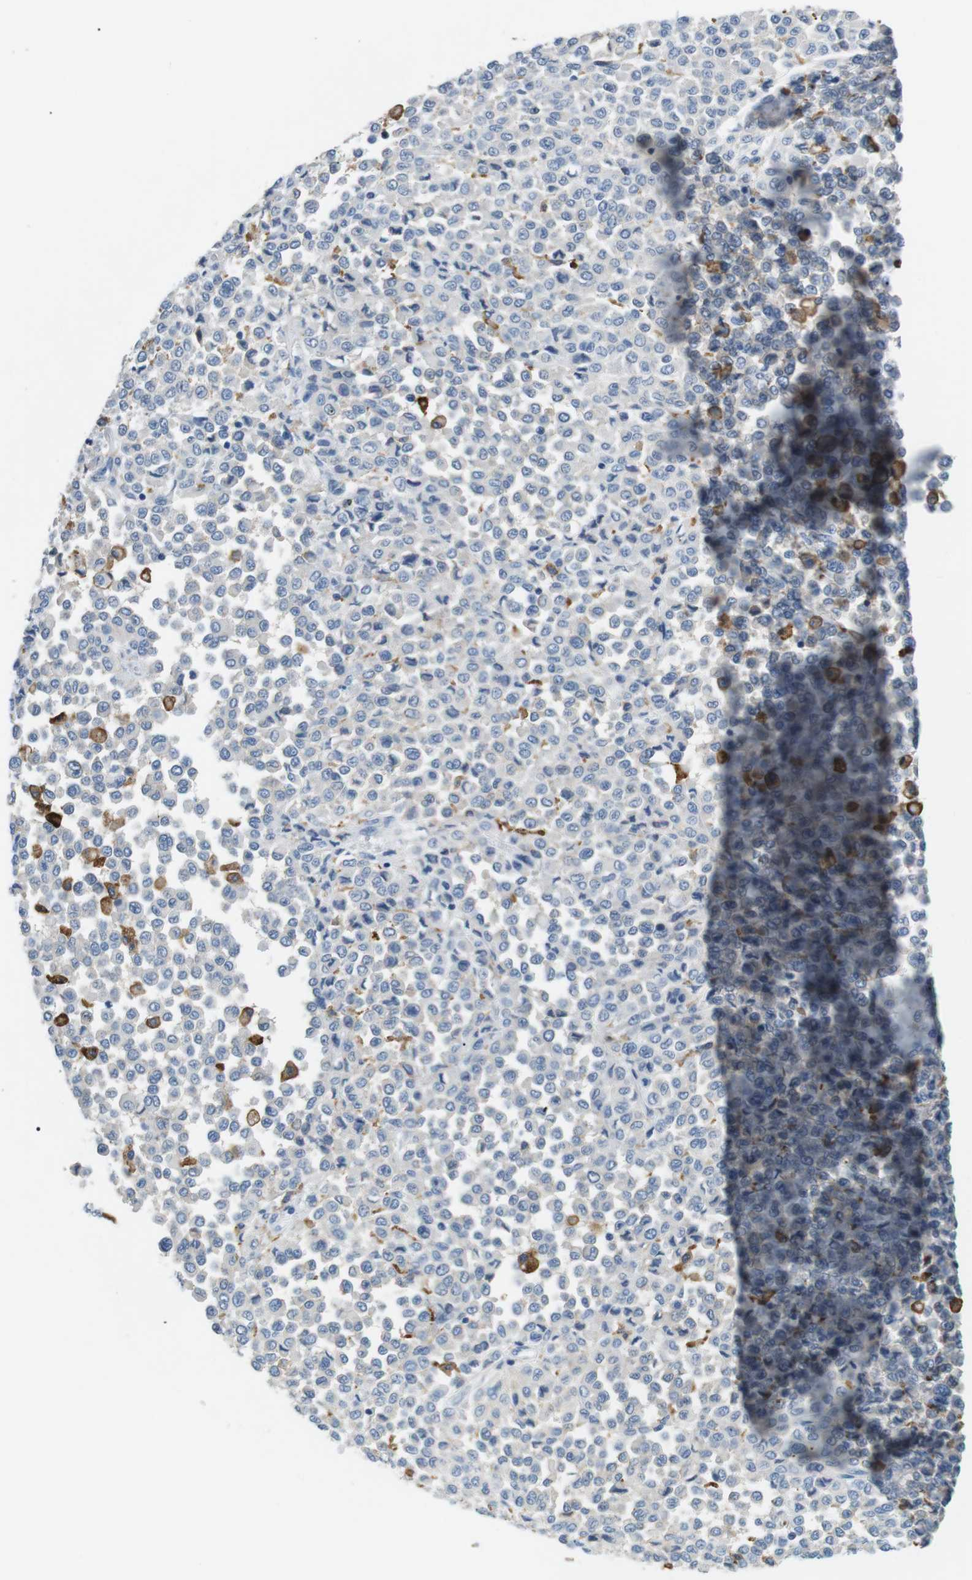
{"staining": {"intensity": "negative", "quantity": "none", "location": "none"}, "tissue": "melanoma", "cell_type": "Tumor cells", "image_type": "cancer", "snomed": [{"axis": "morphology", "description": "Malignant melanoma, Metastatic site"}, {"axis": "topography", "description": "Pancreas"}], "caption": "This is a histopathology image of immunohistochemistry staining of melanoma, which shows no positivity in tumor cells.", "gene": "FCGRT", "patient": {"sex": "female", "age": 30}}